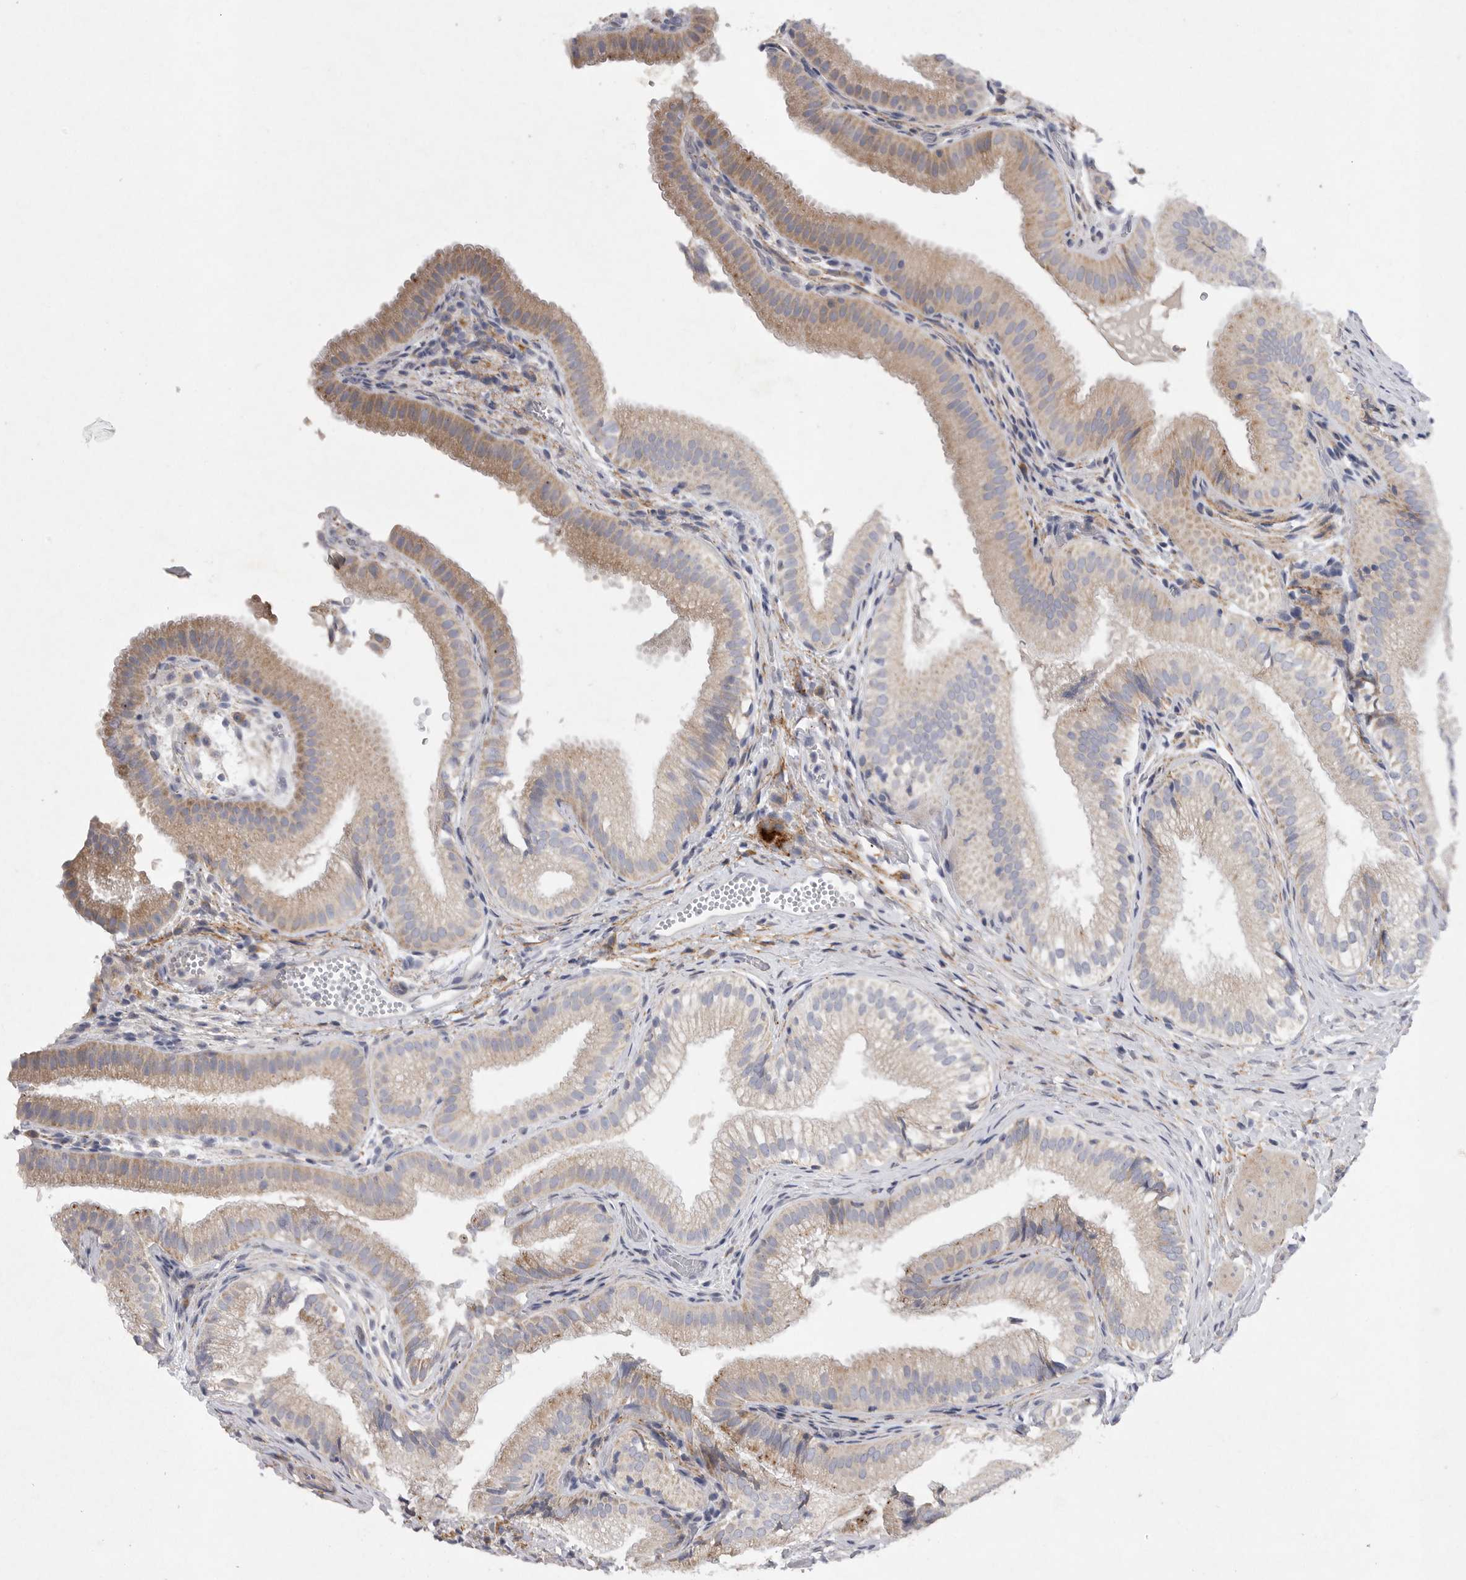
{"staining": {"intensity": "weak", "quantity": "25%-75%", "location": "cytoplasmic/membranous"}, "tissue": "gallbladder", "cell_type": "Glandular cells", "image_type": "normal", "snomed": [{"axis": "morphology", "description": "Normal tissue, NOS"}, {"axis": "topography", "description": "Gallbladder"}], "caption": "The image shows immunohistochemical staining of benign gallbladder. There is weak cytoplasmic/membranous positivity is present in about 25%-75% of glandular cells.", "gene": "EDEM3", "patient": {"sex": "female", "age": 30}}